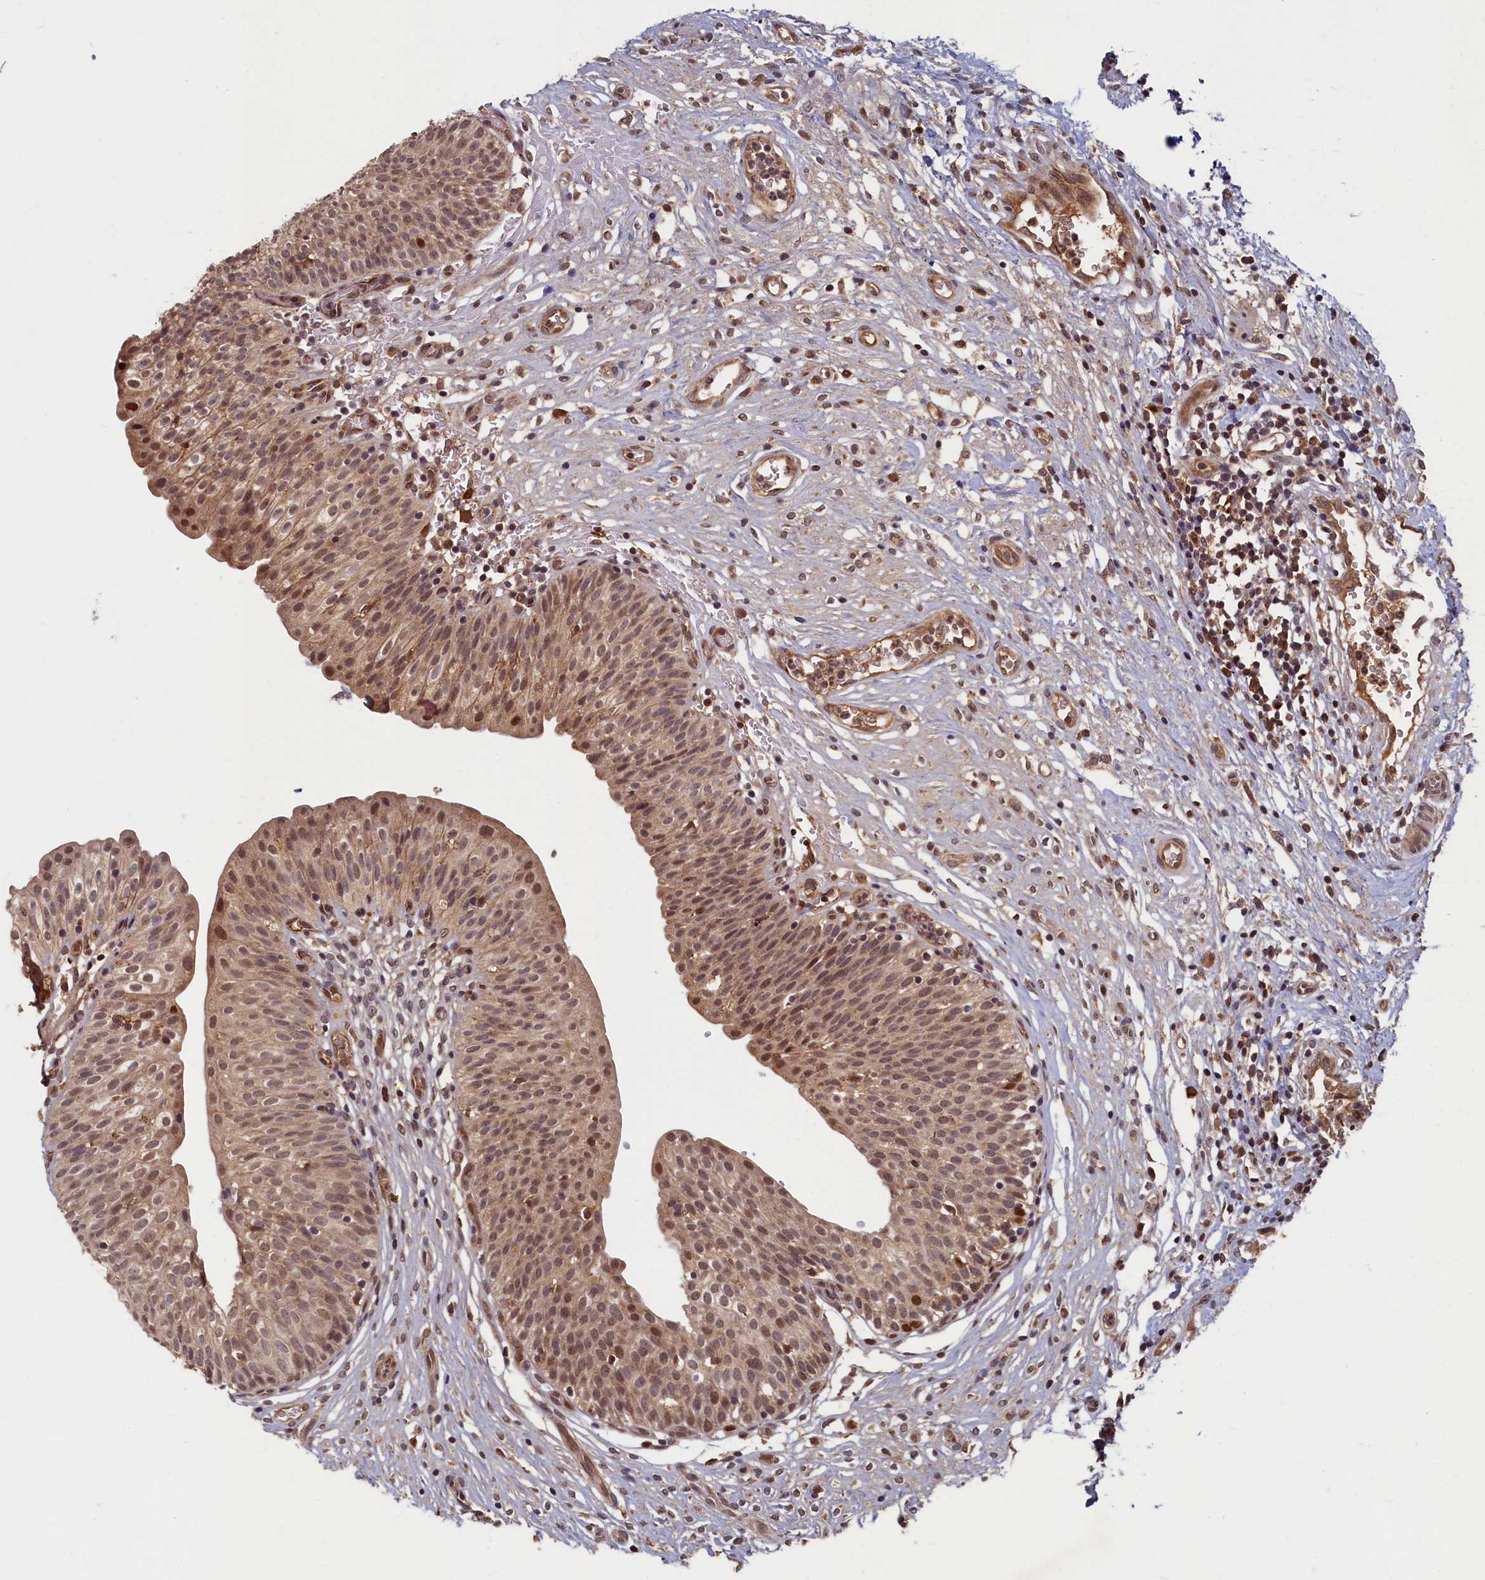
{"staining": {"intensity": "moderate", "quantity": ">75%", "location": "cytoplasmic/membranous,nuclear"}, "tissue": "urinary bladder", "cell_type": "Urothelial cells", "image_type": "normal", "snomed": [{"axis": "morphology", "description": "Normal tissue, NOS"}, {"axis": "topography", "description": "Urinary bladder"}], "caption": "This image exhibits IHC staining of benign urinary bladder, with medium moderate cytoplasmic/membranous,nuclear staining in about >75% of urothelial cells.", "gene": "BRCA1", "patient": {"sex": "male", "age": 55}}